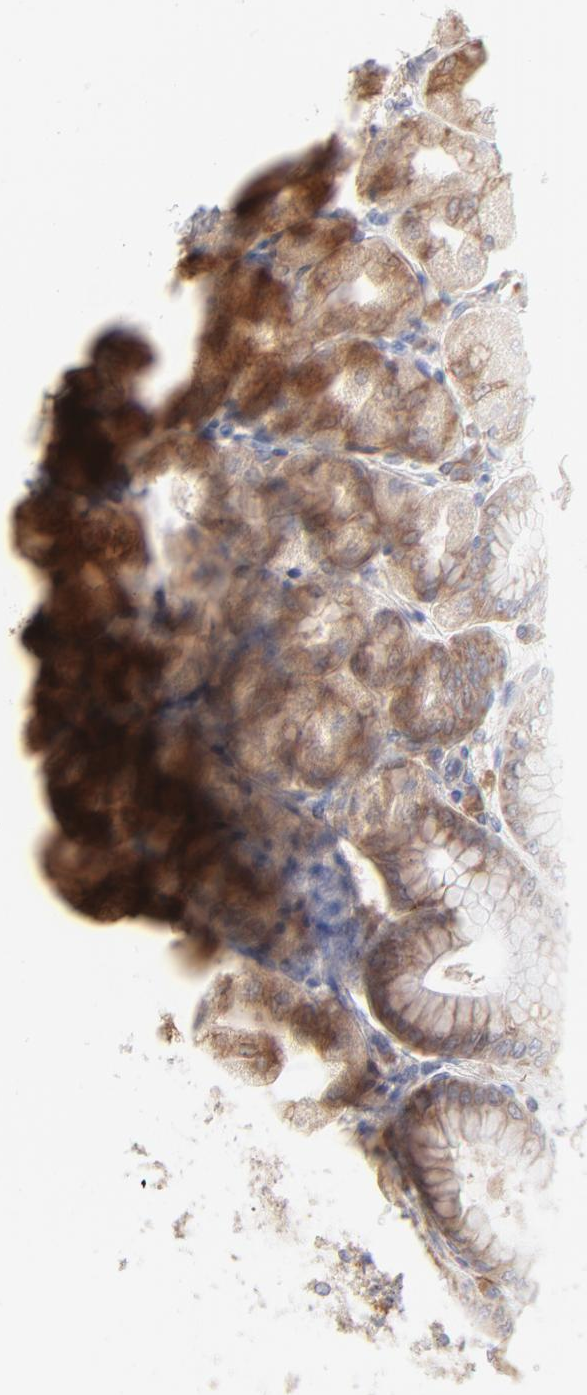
{"staining": {"intensity": "strong", "quantity": ">75%", "location": "cytoplasmic/membranous"}, "tissue": "stomach", "cell_type": "Glandular cells", "image_type": "normal", "snomed": [{"axis": "morphology", "description": "Normal tissue, NOS"}, {"axis": "topography", "description": "Stomach, upper"}], "caption": "An IHC histopathology image of normal tissue is shown. Protein staining in brown highlights strong cytoplasmic/membranous positivity in stomach within glandular cells. (Brightfield microscopy of DAB IHC at high magnification).", "gene": "RPS21", "patient": {"sex": "female", "age": 56}}